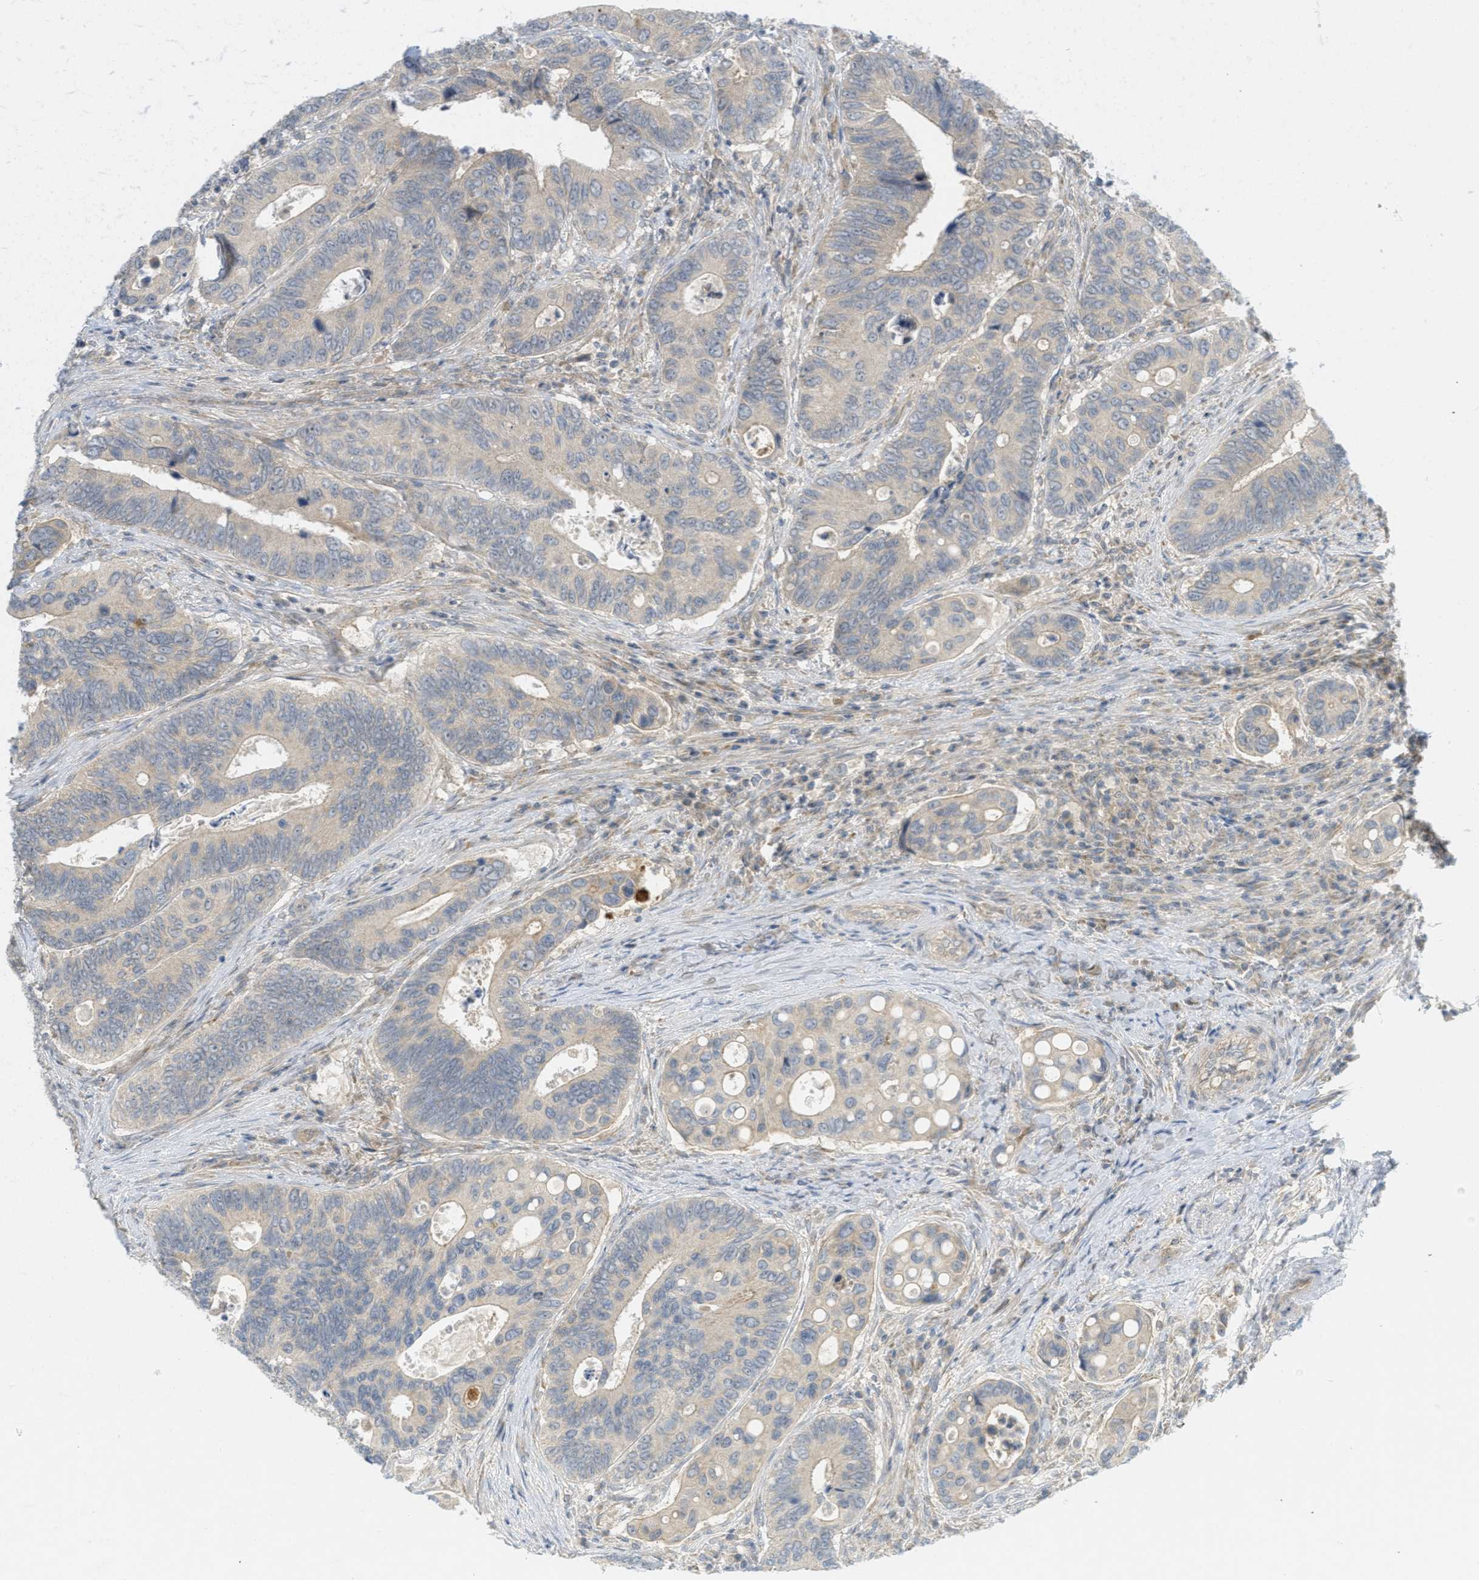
{"staining": {"intensity": "weak", "quantity": ">75%", "location": "cytoplasmic/membranous"}, "tissue": "colorectal cancer", "cell_type": "Tumor cells", "image_type": "cancer", "snomed": [{"axis": "morphology", "description": "Inflammation, NOS"}, {"axis": "morphology", "description": "Adenocarcinoma, NOS"}, {"axis": "topography", "description": "Colon"}], "caption": "The image shows immunohistochemical staining of colorectal adenocarcinoma. There is weak cytoplasmic/membranous staining is identified in approximately >75% of tumor cells. Using DAB (3,3'-diaminobenzidine) (brown) and hematoxylin (blue) stains, captured at high magnification using brightfield microscopy.", "gene": "PROC", "patient": {"sex": "male", "age": 72}}